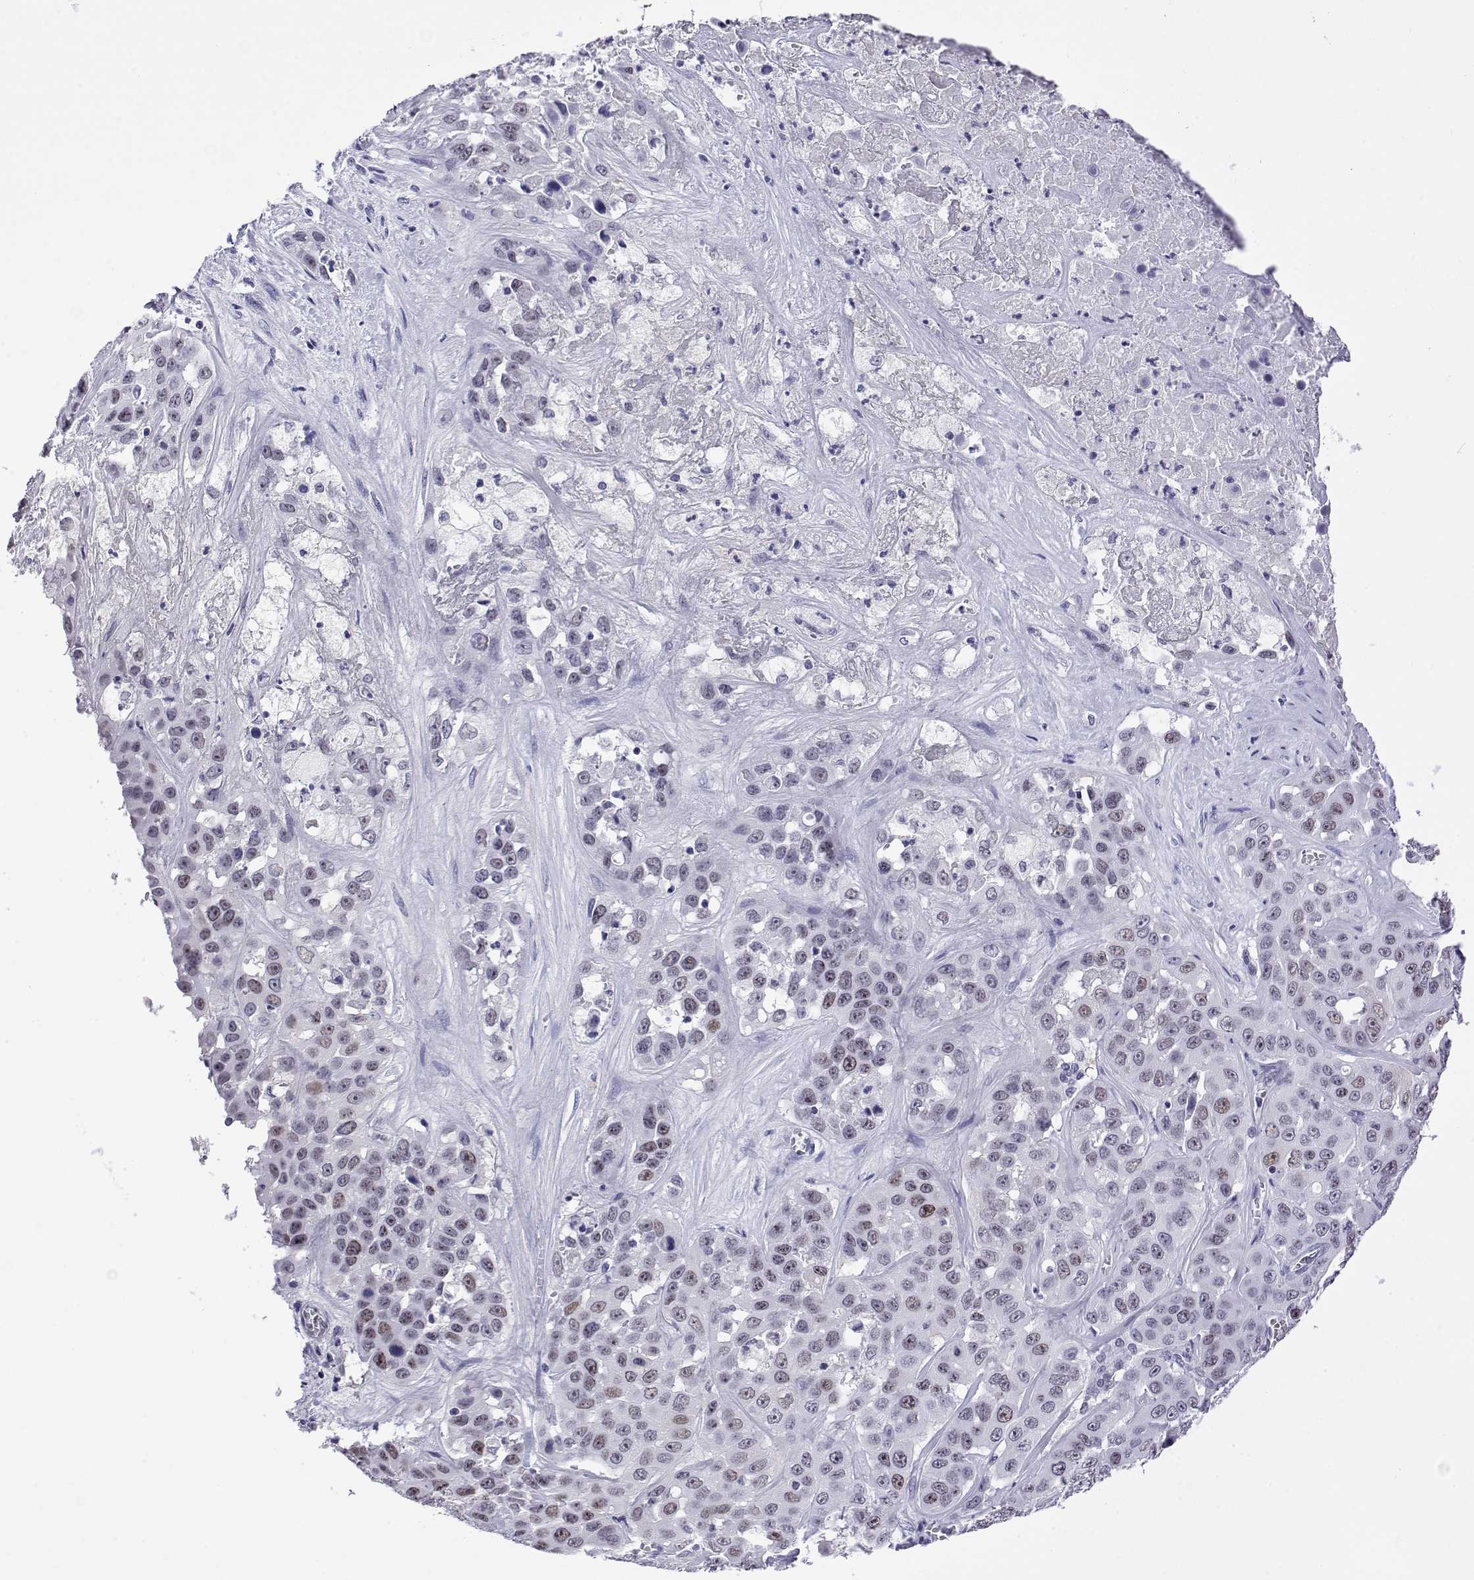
{"staining": {"intensity": "moderate", "quantity": "<25%", "location": "nuclear"}, "tissue": "liver cancer", "cell_type": "Tumor cells", "image_type": "cancer", "snomed": [{"axis": "morphology", "description": "Cholangiocarcinoma"}, {"axis": "topography", "description": "Liver"}], "caption": "Immunohistochemical staining of liver cholangiocarcinoma demonstrates low levels of moderate nuclear expression in approximately <25% of tumor cells.", "gene": "POLDIP3", "patient": {"sex": "female", "age": 52}}